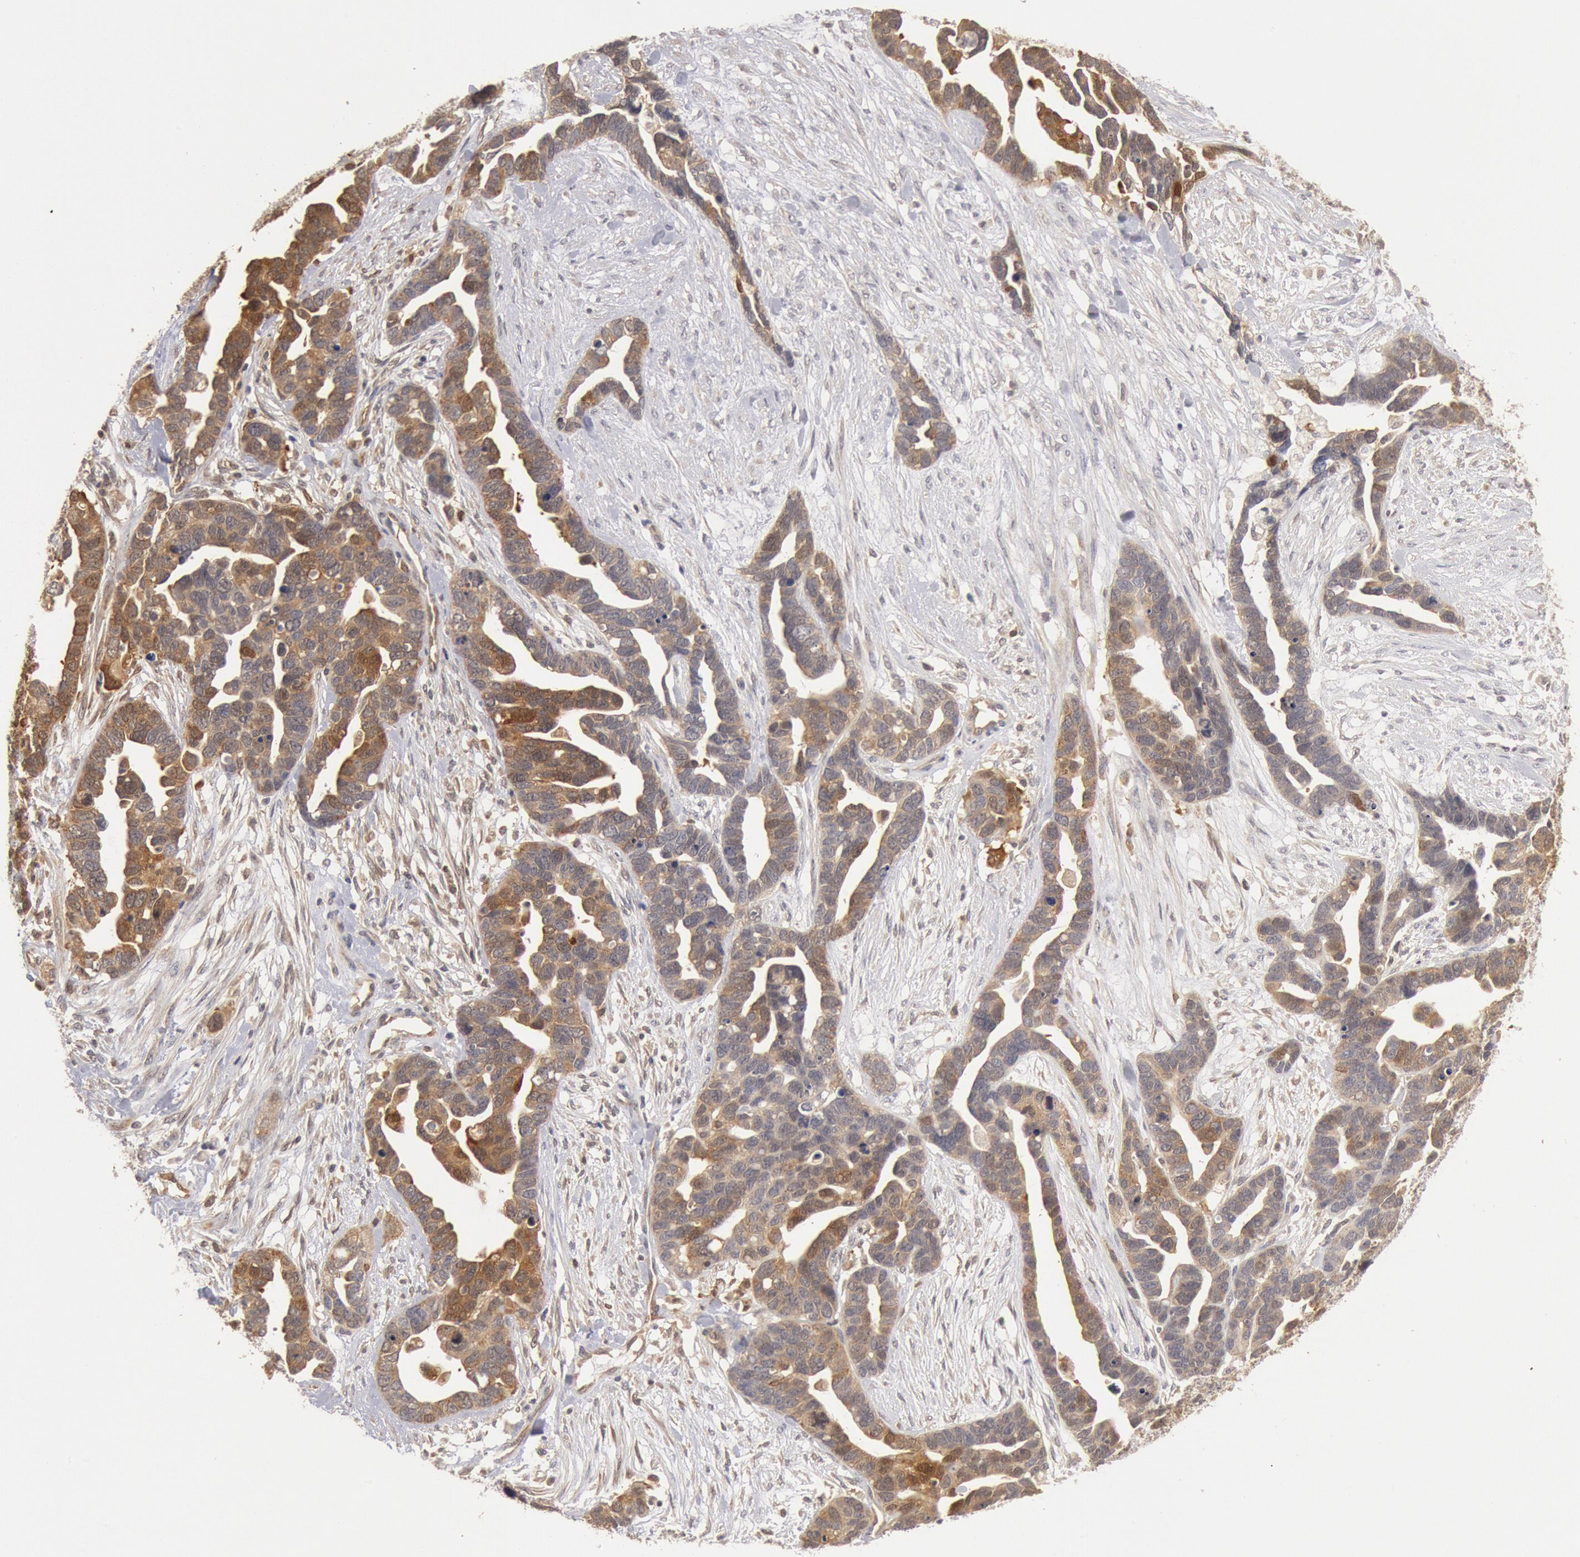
{"staining": {"intensity": "moderate", "quantity": ">75%", "location": "cytoplasmic/membranous"}, "tissue": "ovarian cancer", "cell_type": "Tumor cells", "image_type": "cancer", "snomed": [{"axis": "morphology", "description": "Cystadenocarcinoma, serous, NOS"}, {"axis": "topography", "description": "Ovary"}], "caption": "Protein staining of ovarian cancer tissue exhibits moderate cytoplasmic/membranous expression in about >75% of tumor cells.", "gene": "DNAJA1", "patient": {"sex": "female", "age": 54}}